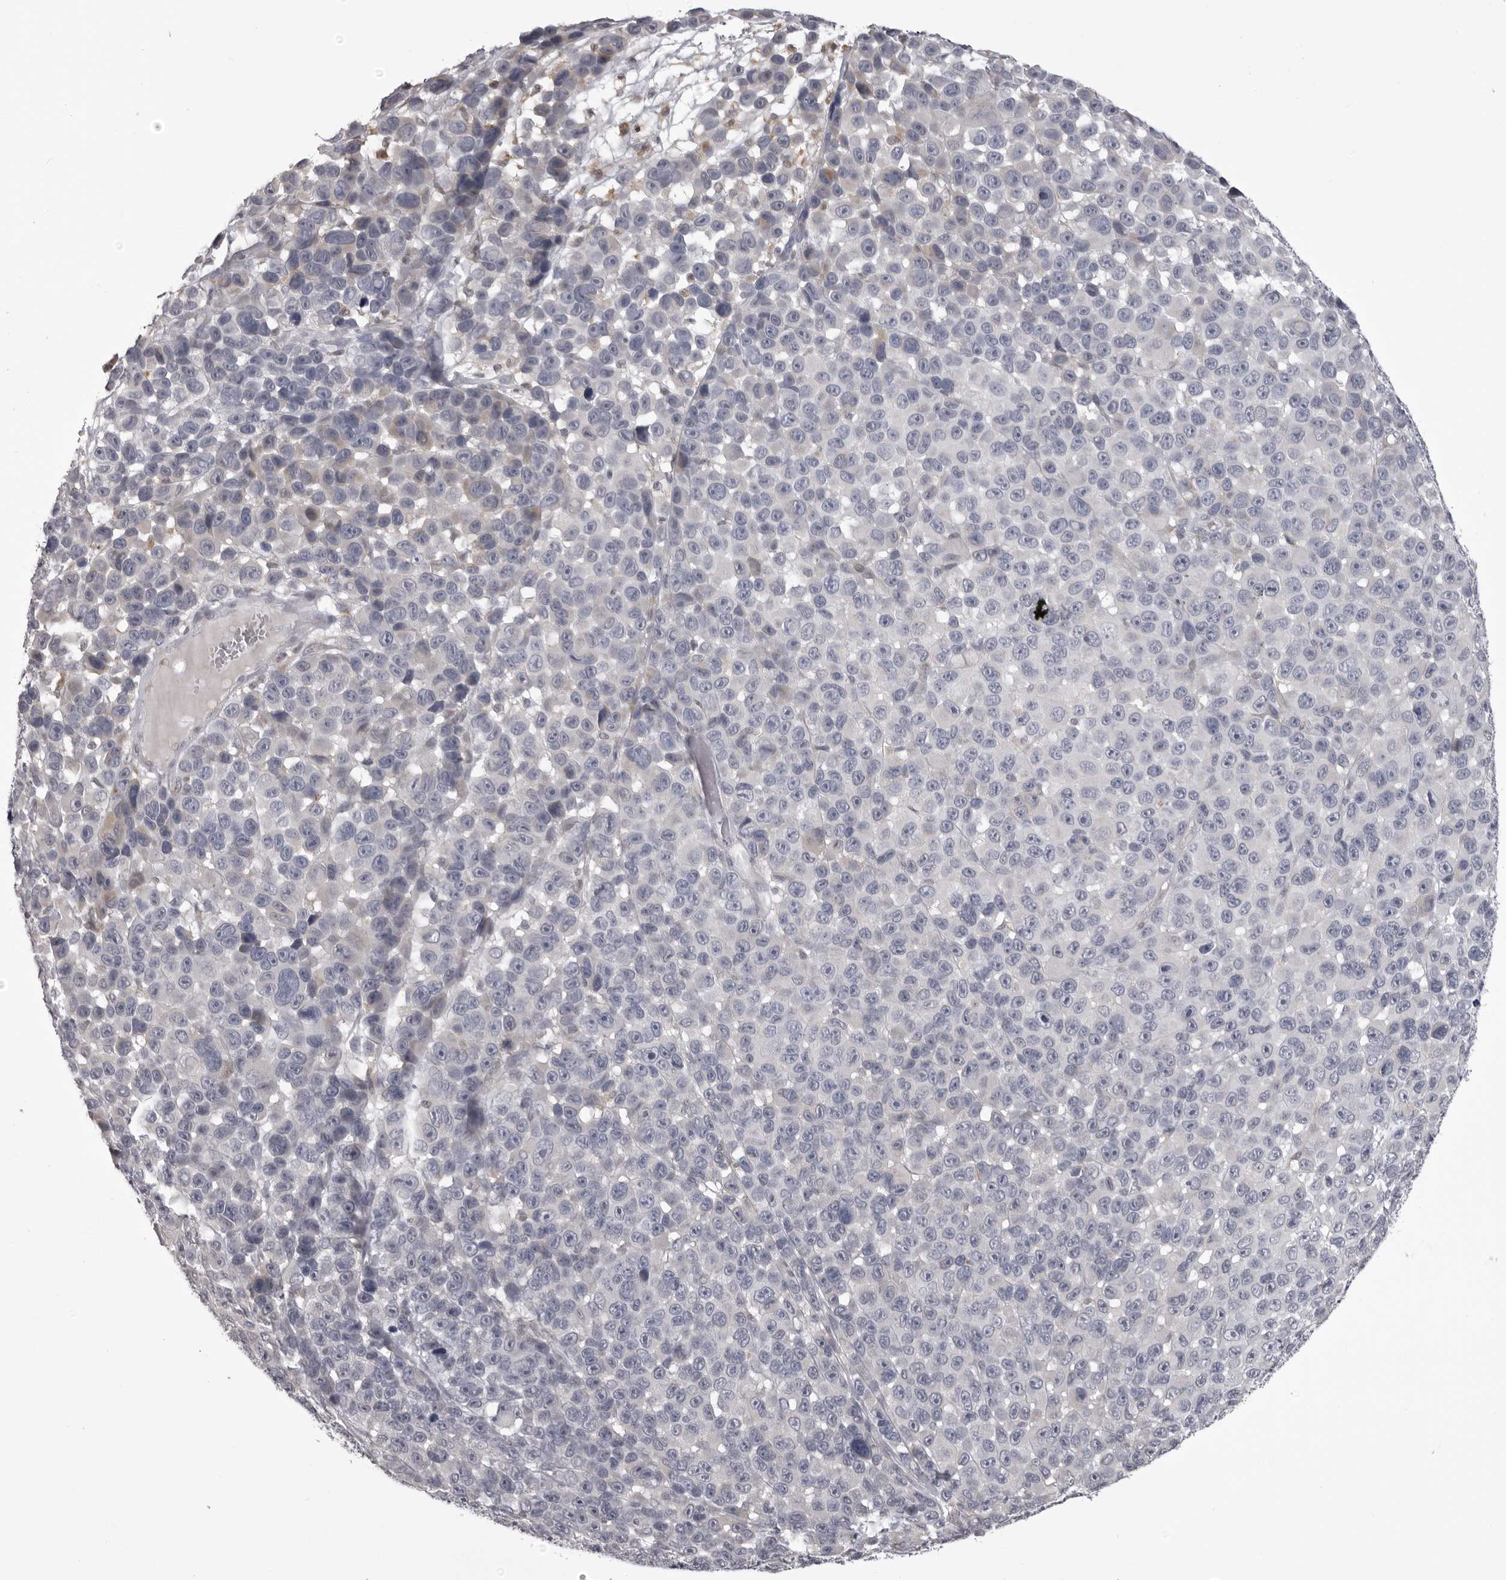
{"staining": {"intensity": "negative", "quantity": "none", "location": "none"}, "tissue": "melanoma", "cell_type": "Tumor cells", "image_type": "cancer", "snomed": [{"axis": "morphology", "description": "Malignant melanoma, NOS"}, {"axis": "topography", "description": "Skin"}], "caption": "The micrograph demonstrates no staining of tumor cells in melanoma.", "gene": "NCEH1", "patient": {"sex": "male", "age": 53}}